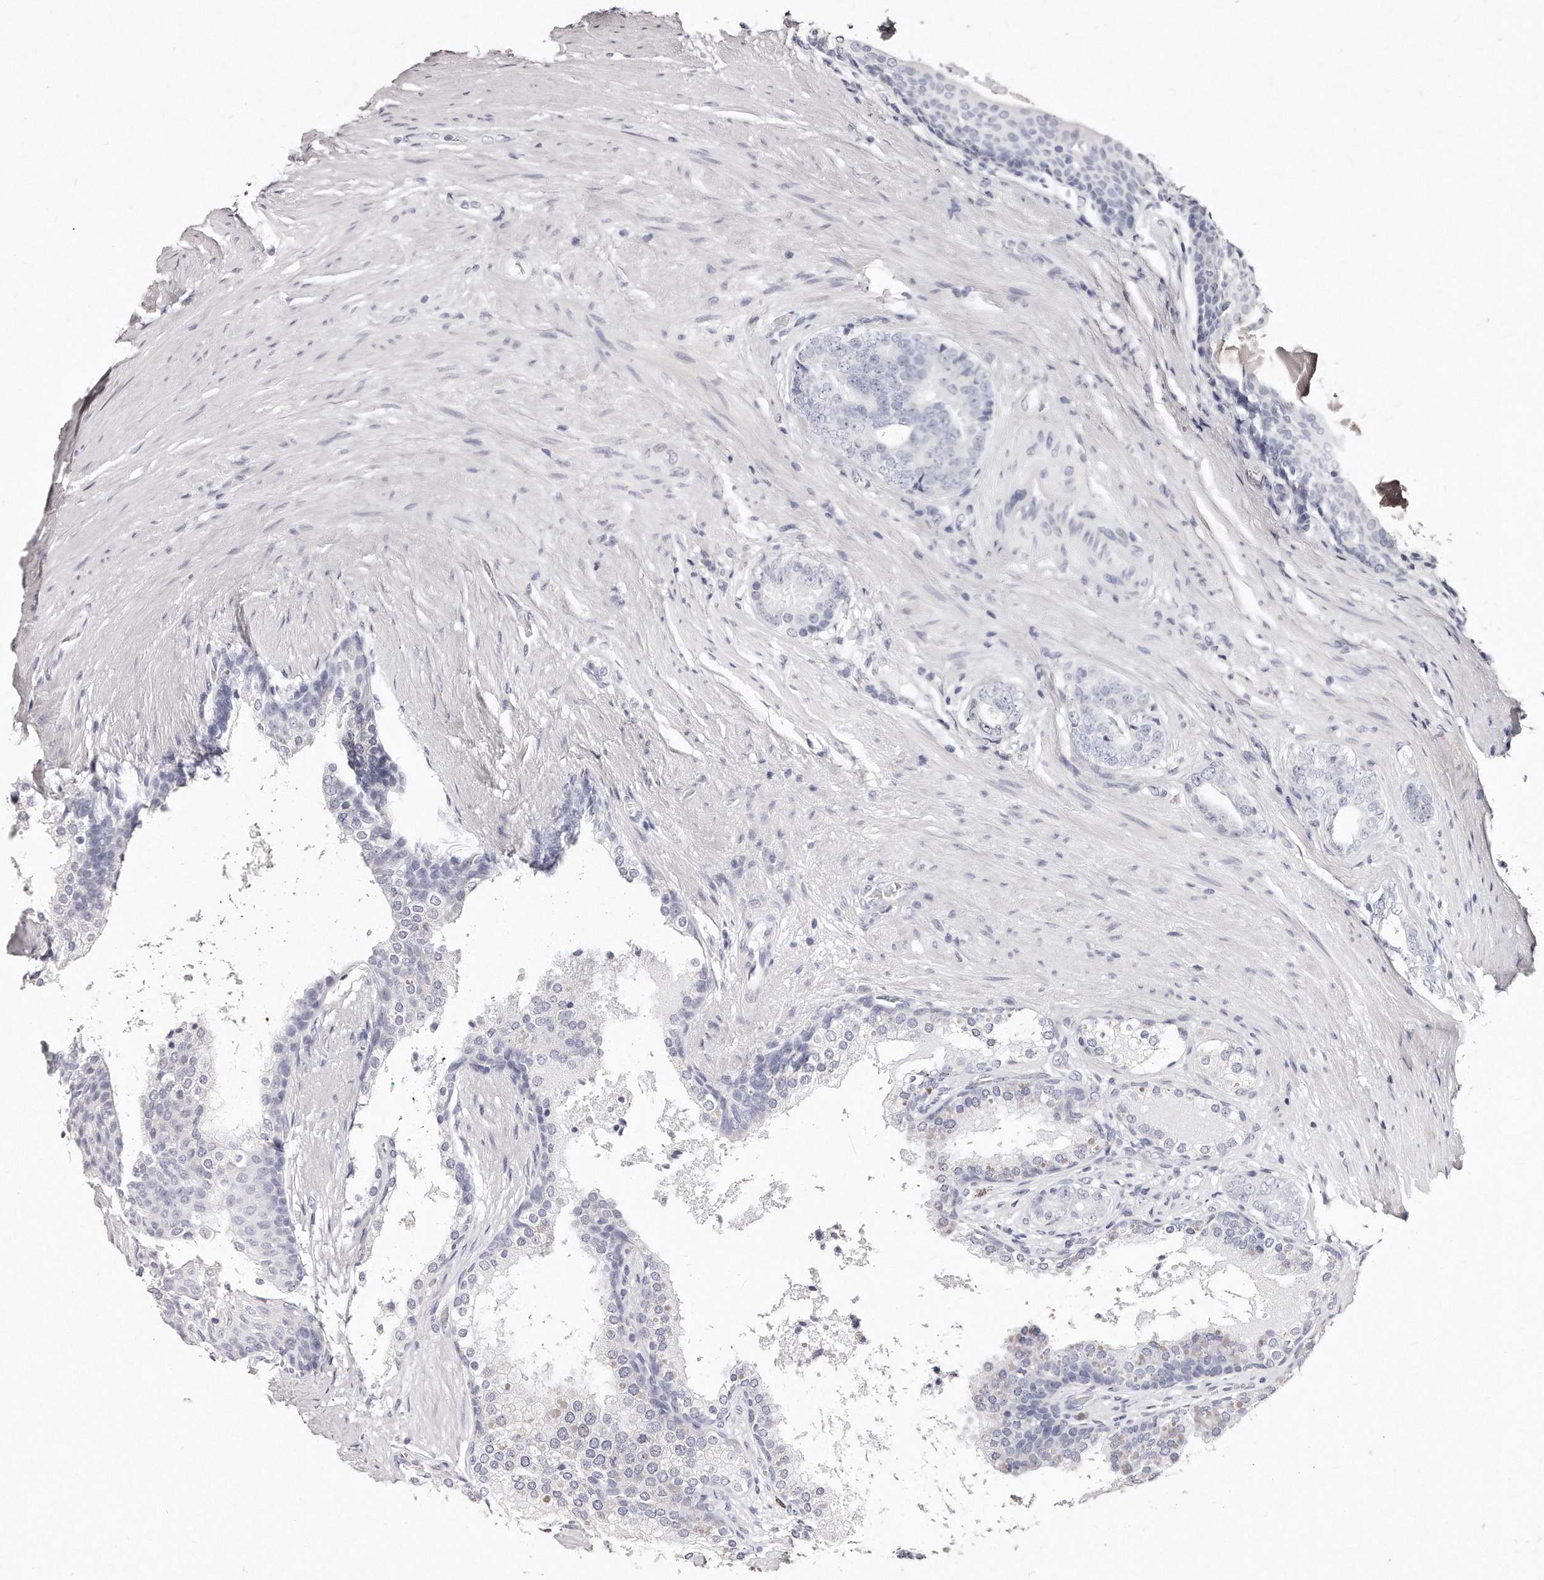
{"staining": {"intensity": "negative", "quantity": "none", "location": "none"}, "tissue": "prostate cancer", "cell_type": "Tumor cells", "image_type": "cancer", "snomed": [{"axis": "morphology", "description": "Adenocarcinoma, High grade"}, {"axis": "topography", "description": "Prostate"}], "caption": "This is an IHC image of human adenocarcinoma (high-grade) (prostate). There is no expression in tumor cells.", "gene": "GDA", "patient": {"sex": "male", "age": 56}}